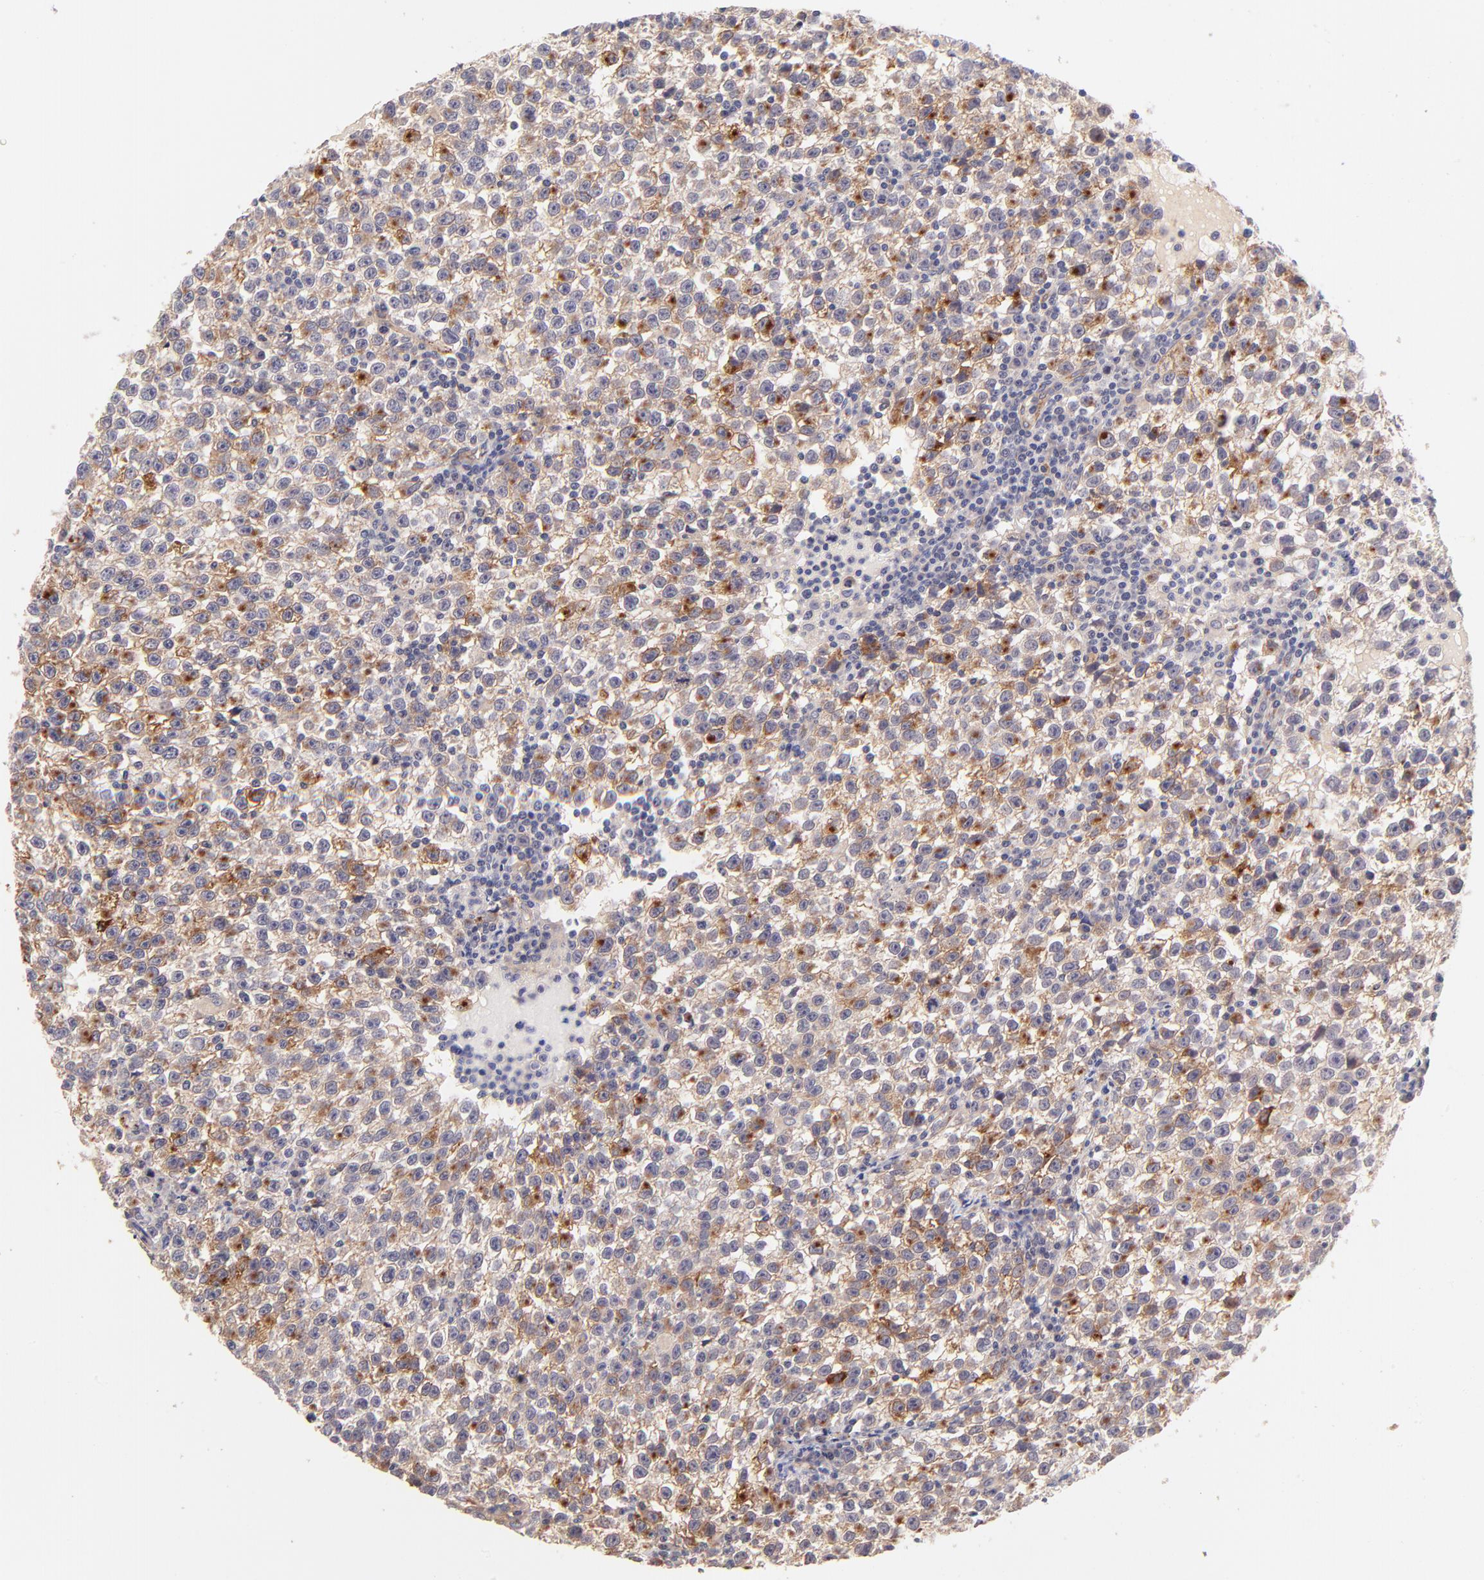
{"staining": {"intensity": "moderate", "quantity": "25%-75%", "location": "cytoplasmic/membranous"}, "tissue": "testis cancer", "cell_type": "Tumor cells", "image_type": "cancer", "snomed": [{"axis": "morphology", "description": "Seminoma, NOS"}, {"axis": "topography", "description": "Testis"}], "caption": "Protein expression analysis of testis cancer demonstrates moderate cytoplasmic/membranous positivity in approximately 25%-75% of tumor cells. (brown staining indicates protein expression, while blue staining denotes nuclei).", "gene": "SPARC", "patient": {"sex": "male", "age": 35}}